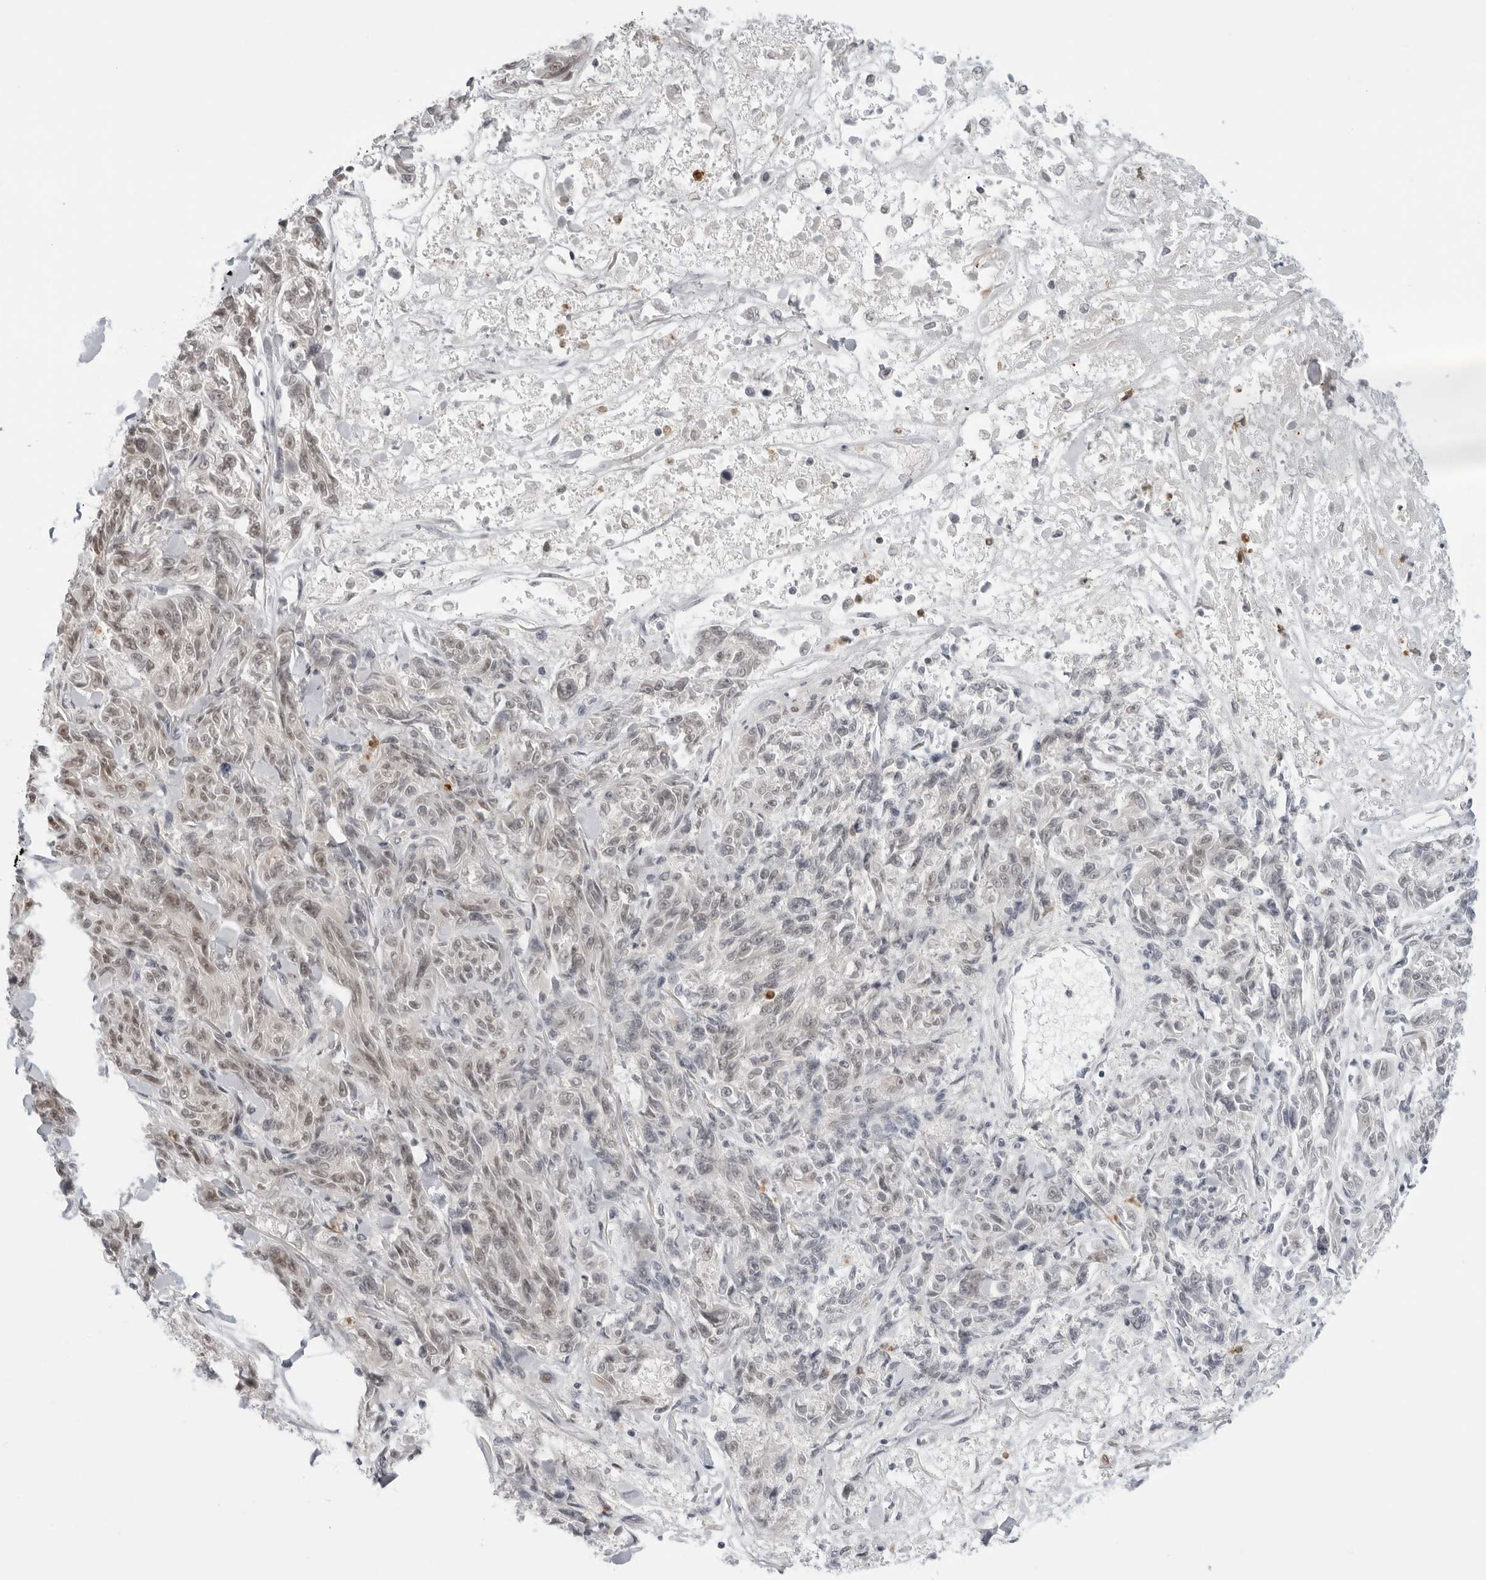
{"staining": {"intensity": "weak", "quantity": "25%-75%", "location": "nuclear"}, "tissue": "melanoma", "cell_type": "Tumor cells", "image_type": "cancer", "snomed": [{"axis": "morphology", "description": "Malignant melanoma, NOS"}, {"axis": "topography", "description": "Skin"}], "caption": "Brown immunohistochemical staining in malignant melanoma shows weak nuclear staining in about 25%-75% of tumor cells.", "gene": "SUGCT", "patient": {"sex": "male", "age": 53}}